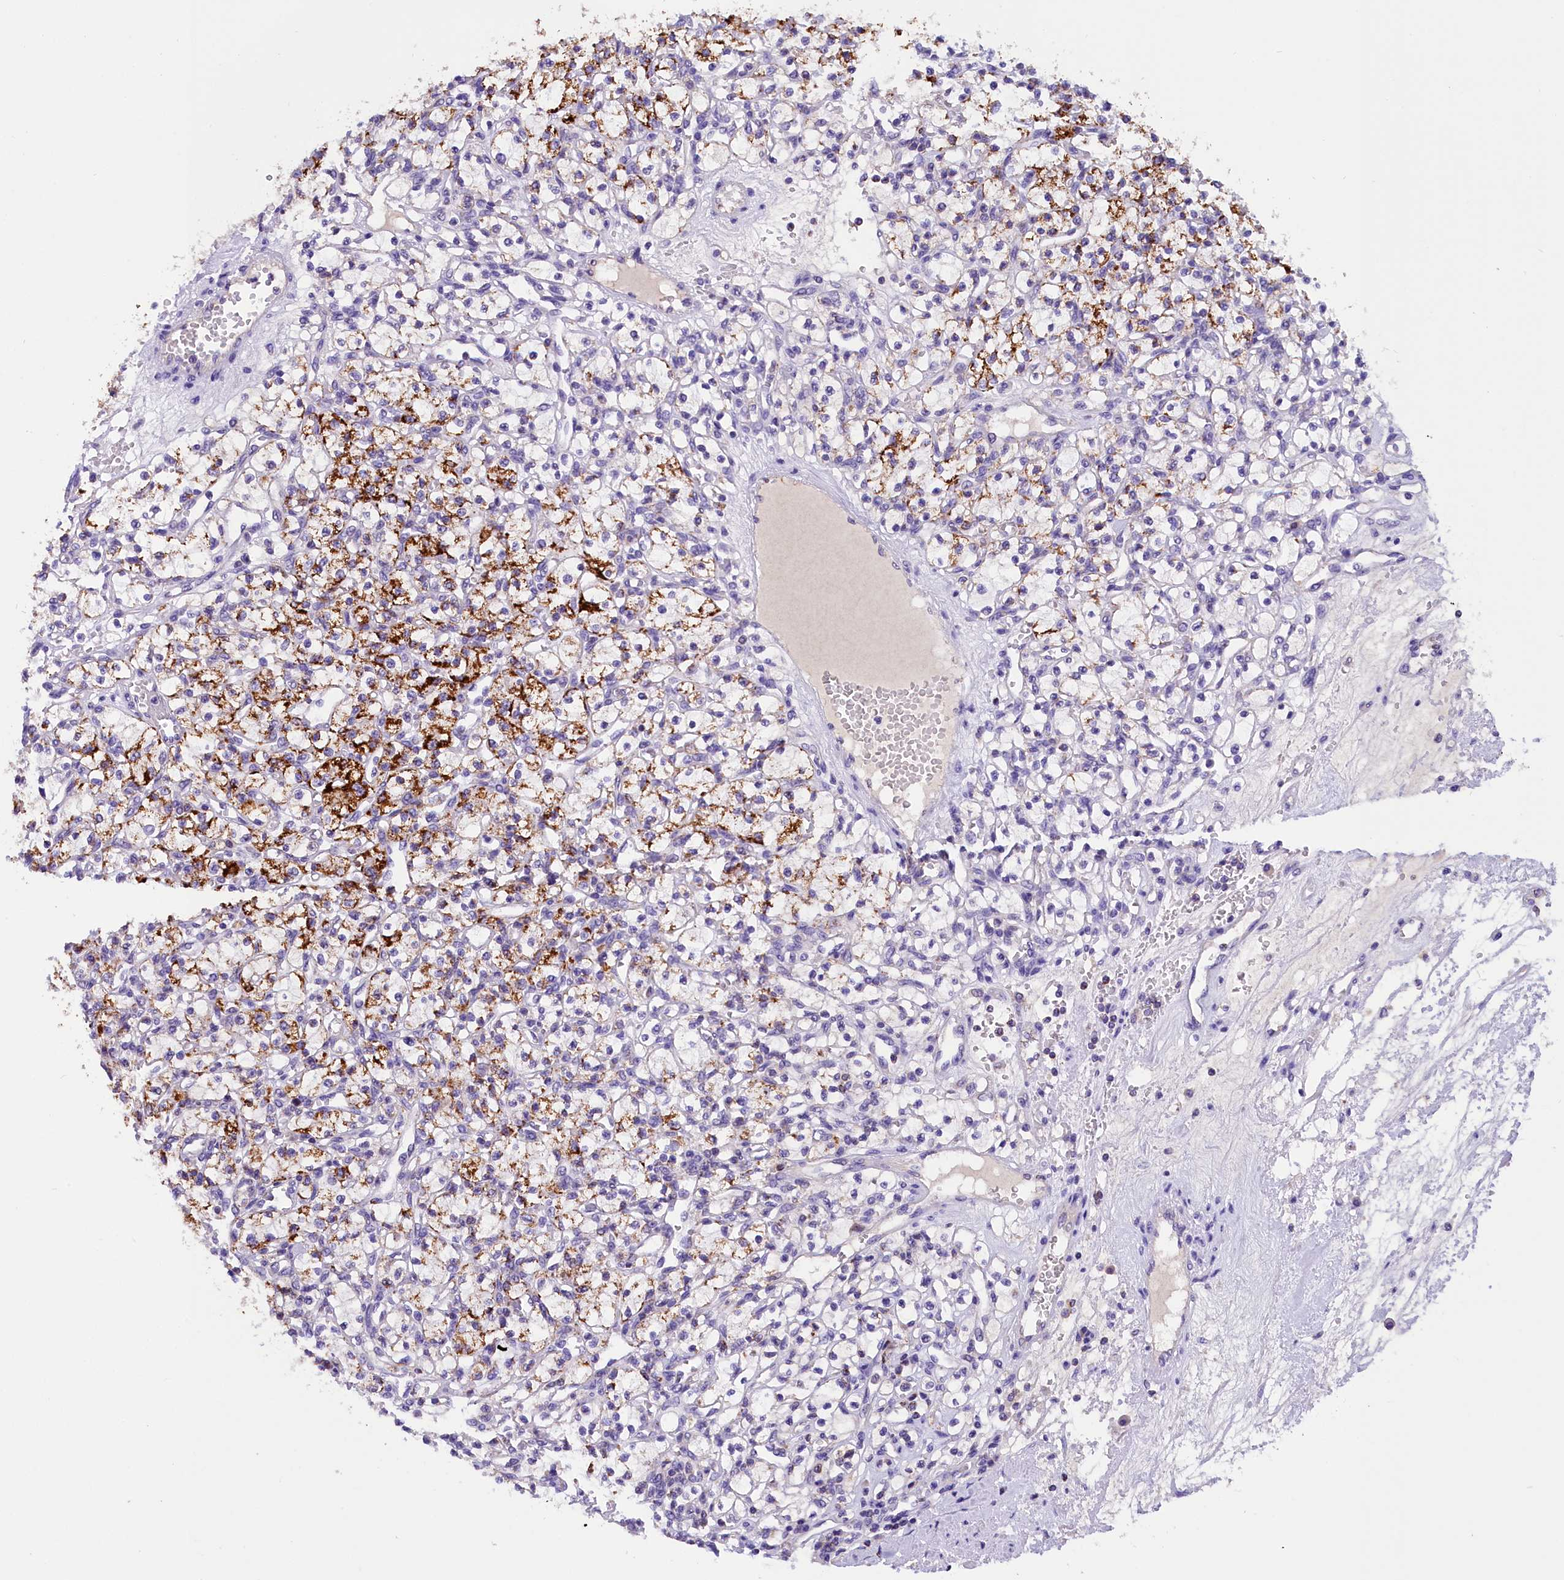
{"staining": {"intensity": "moderate", "quantity": "25%-75%", "location": "cytoplasmic/membranous"}, "tissue": "renal cancer", "cell_type": "Tumor cells", "image_type": "cancer", "snomed": [{"axis": "morphology", "description": "Adenocarcinoma, NOS"}, {"axis": "topography", "description": "Kidney"}], "caption": "Immunohistochemistry (IHC) of human renal cancer demonstrates medium levels of moderate cytoplasmic/membranous positivity in about 25%-75% of tumor cells.", "gene": "ABAT", "patient": {"sex": "female", "age": 59}}